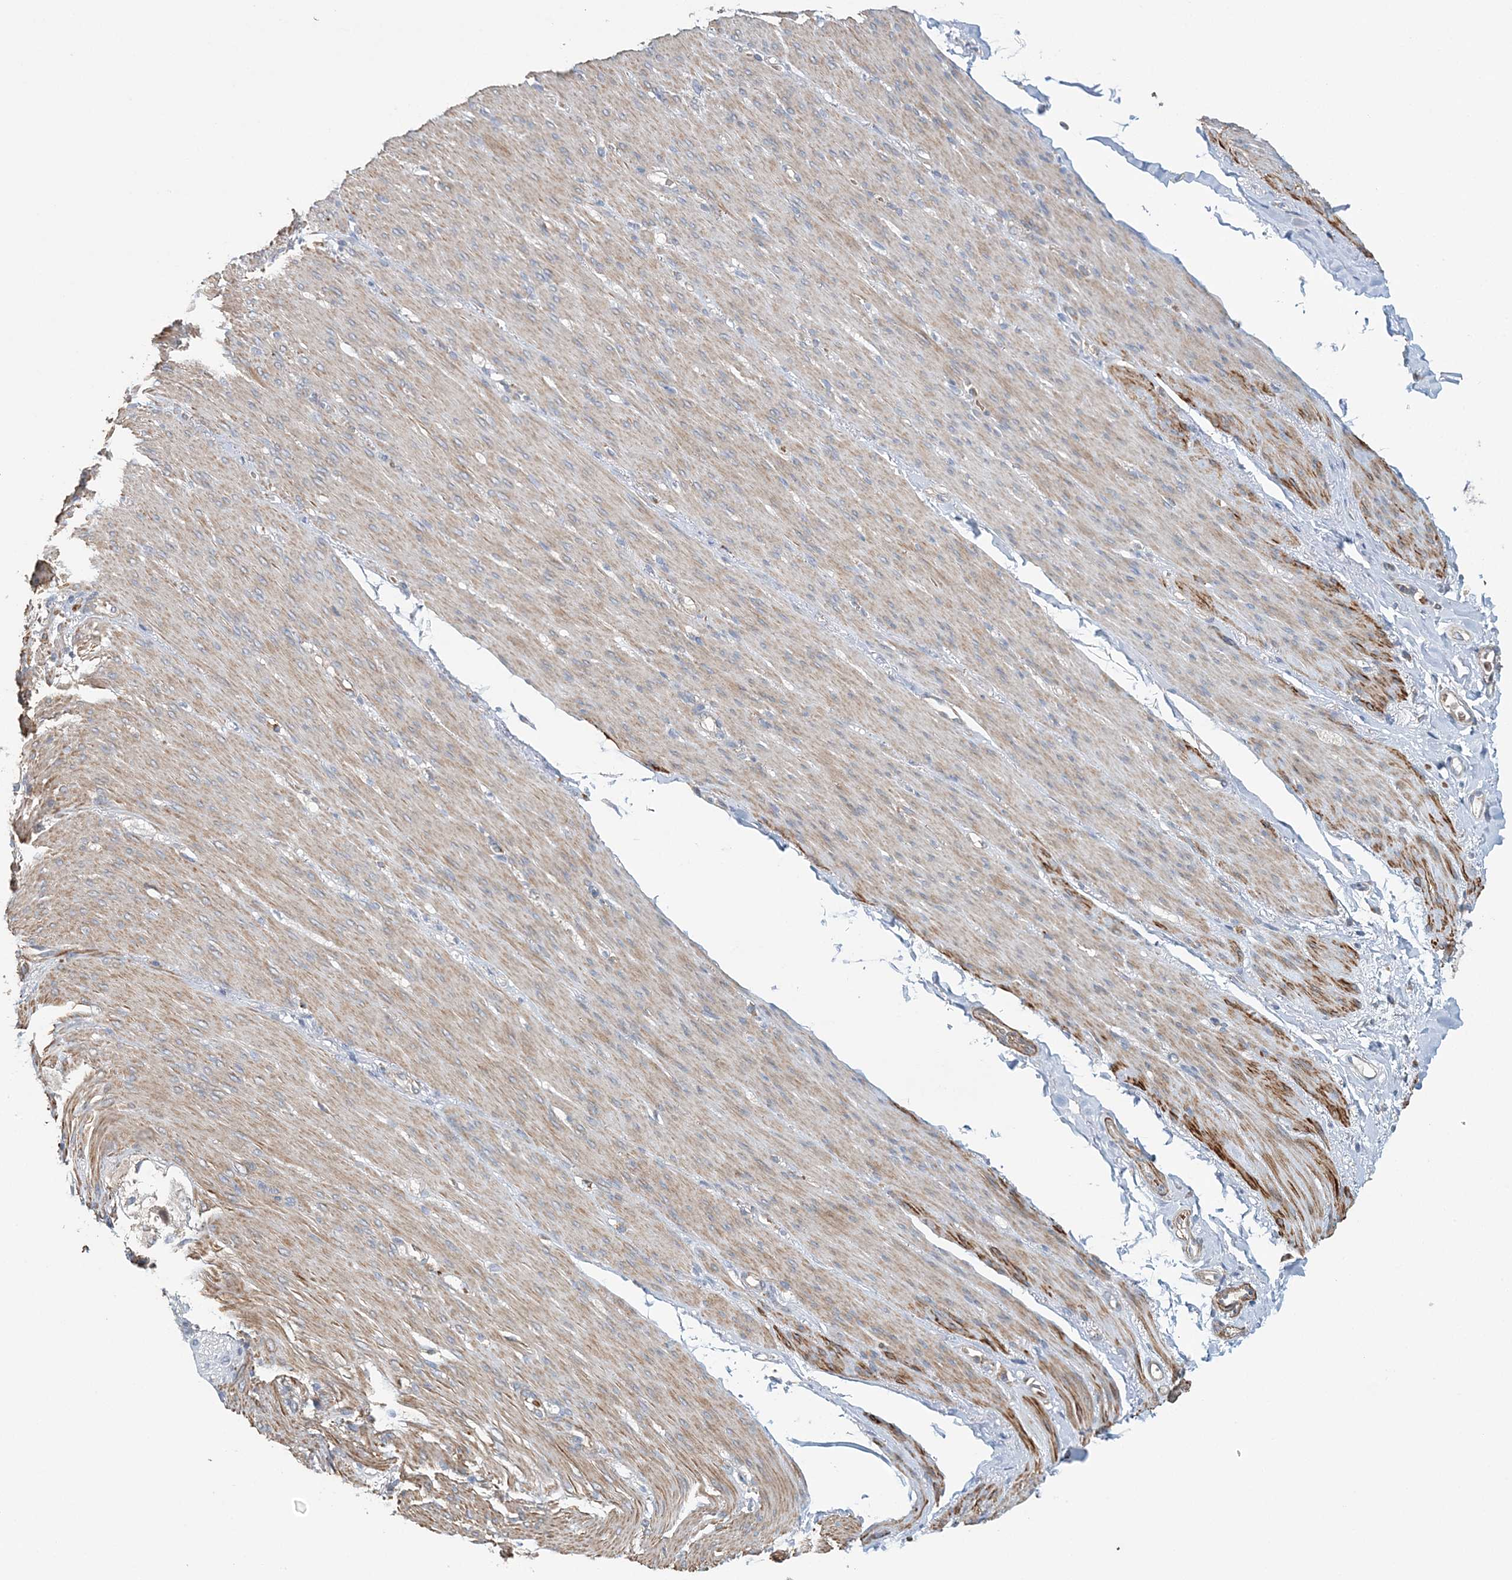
{"staining": {"intensity": "negative", "quantity": "none", "location": "none"}, "tissue": "adipose tissue", "cell_type": "Adipocytes", "image_type": "normal", "snomed": [{"axis": "morphology", "description": "Normal tissue, NOS"}, {"axis": "topography", "description": "Colon"}, {"axis": "topography", "description": "Peripheral nerve tissue"}], "caption": "Adipocytes show no significant protein staining in benign adipose tissue.", "gene": "TTI1", "patient": {"sex": "female", "age": 61}}